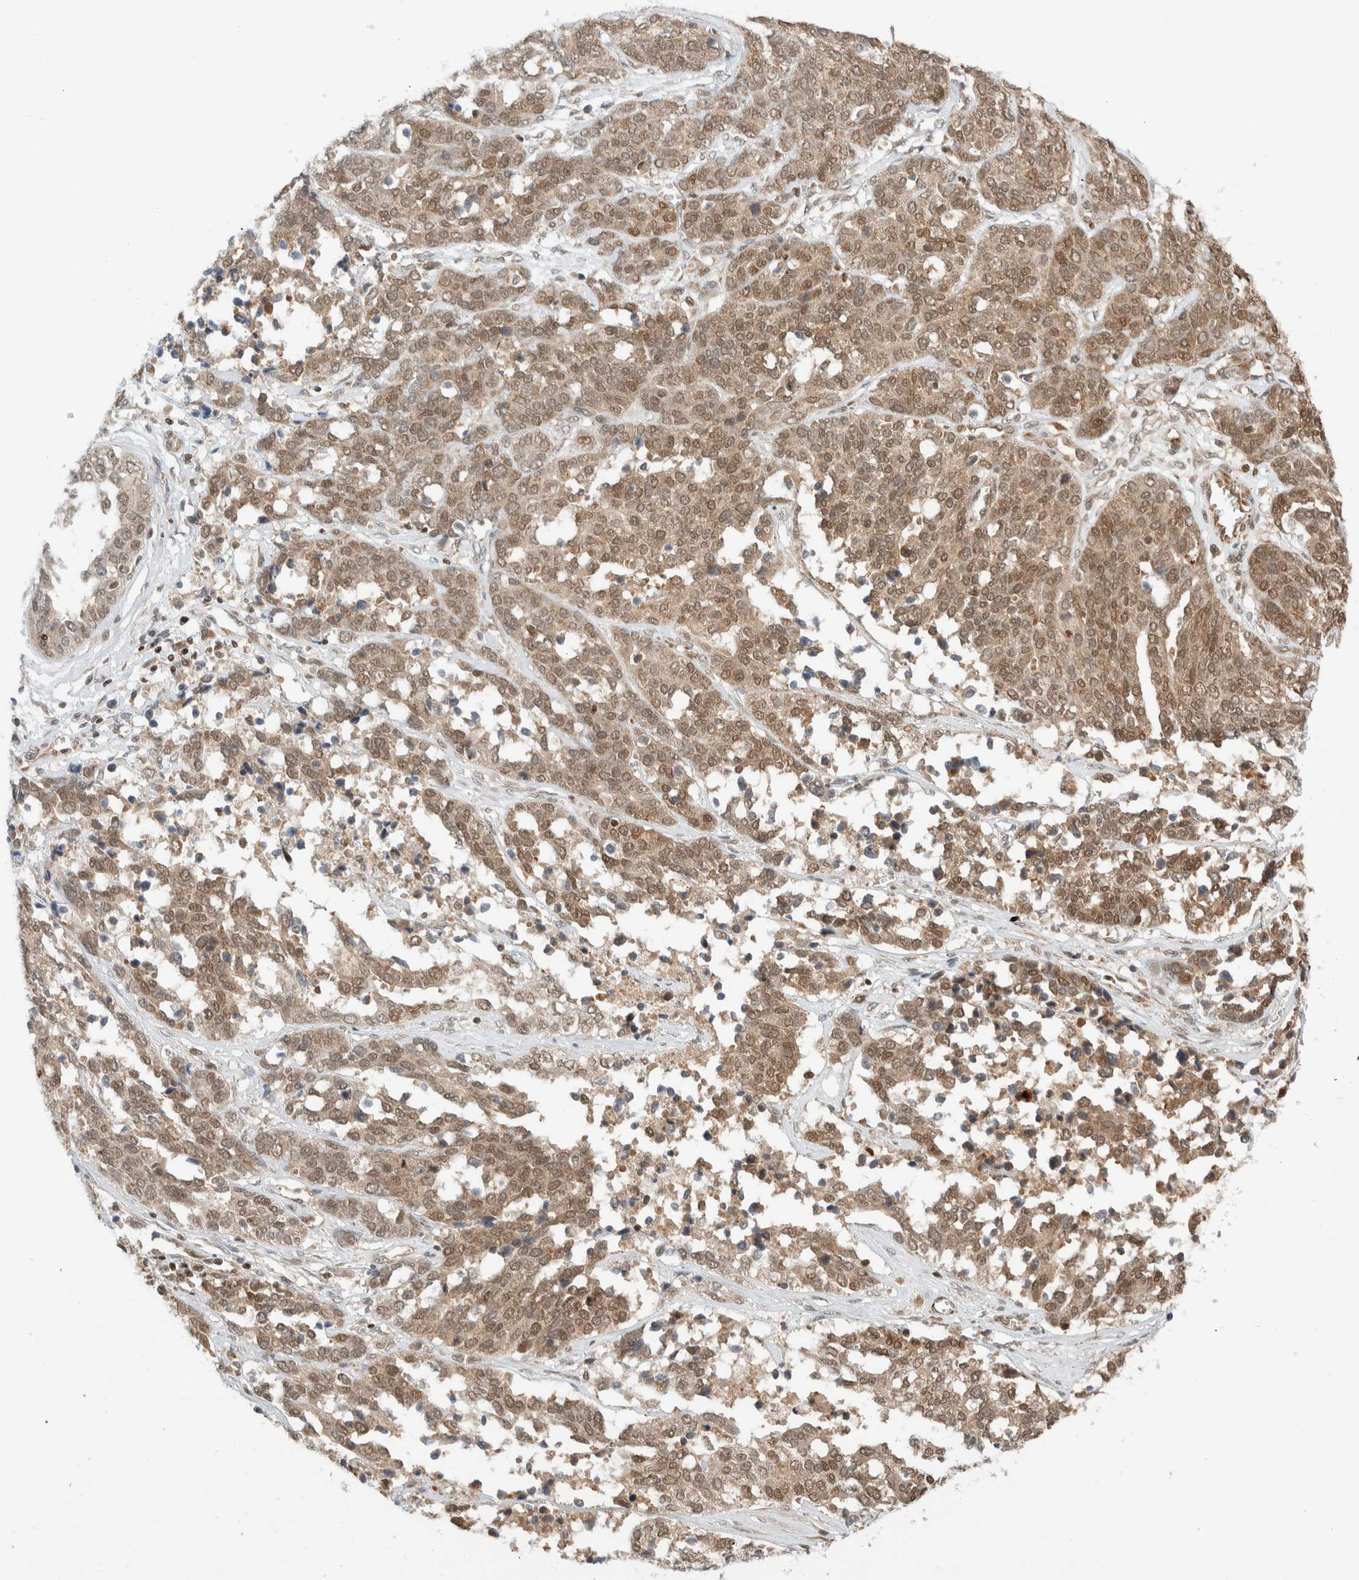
{"staining": {"intensity": "moderate", "quantity": ">75%", "location": "cytoplasmic/membranous,nuclear"}, "tissue": "ovarian cancer", "cell_type": "Tumor cells", "image_type": "cancer", "snomed": [{"axis": "morphology", "description": "Cystadenocarcinoma, serous, NOS"}, {"axis": "topography", "description": "Ovary"}], "caption": "Moderate cytoplasmic/membranous and nuclear positivity is present in about >75% of tumor cells in ovarian cancer (serous cystadenocarcinoma).", "gene": "C8orf76", "patient": {"sex": "female", "age": 44}}